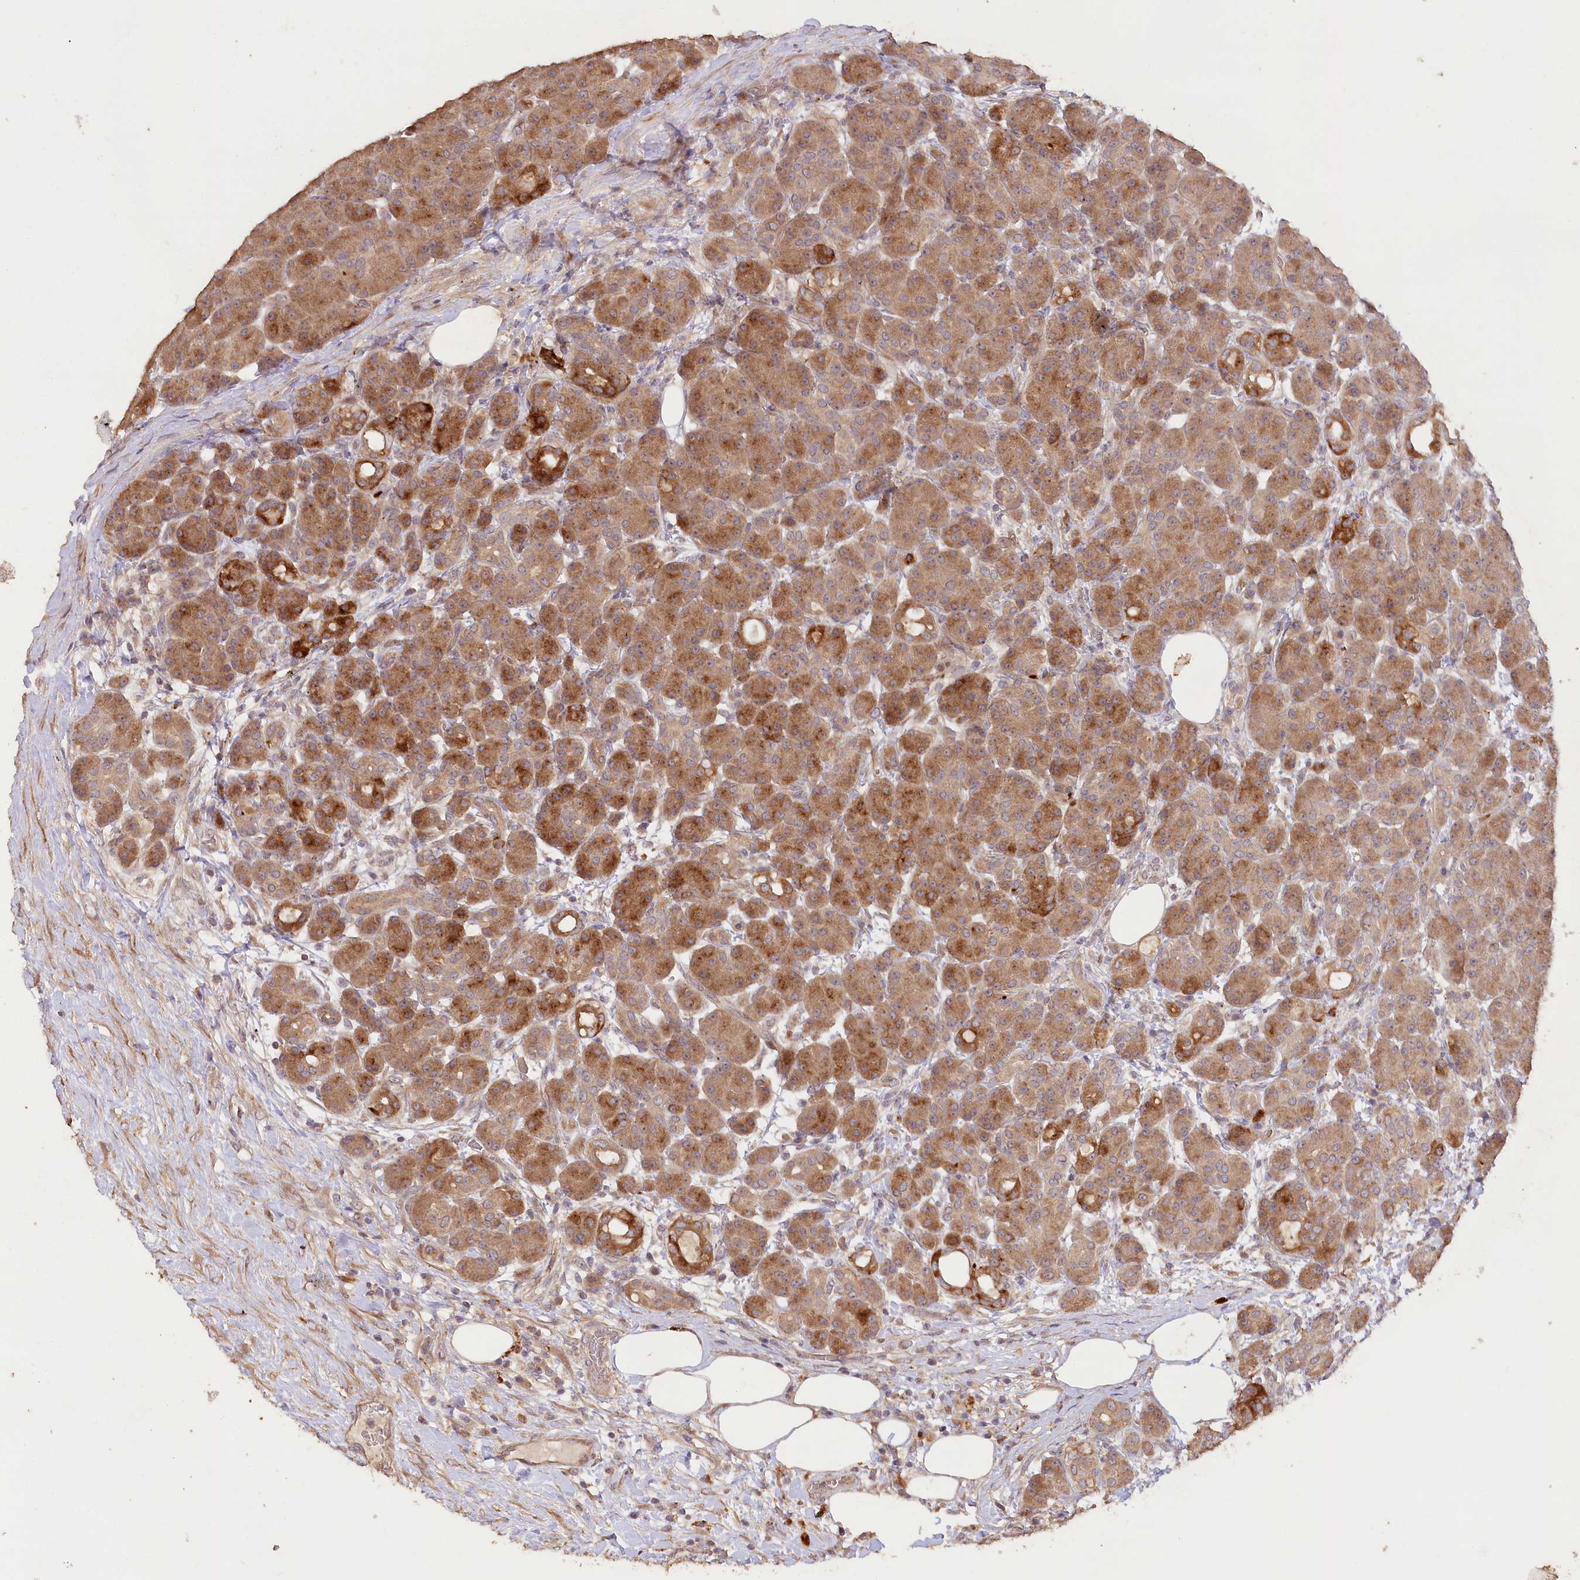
{"staining": {"intensity": "moderate", "quantity": ">75%", "location": "cytoplasmic/membranous"}, "tissue": "pancreas", "cell_type": "Exocrine glandular cells", "image_type": "normal", "snomed": [{"axis": "morphology", "description": "Normal tissue, NOS"}, {"axis": "topography", "description": "Pancreas"}], "caption": "Protein expression analysis of benign pancreas shows moderate cytoplasmic/membranous staining in approximately >75% of exocrine glandular cells. The staining was performed using DAB (3,3'-diaminobenzidine) to visualize the protein expression in brown, while the nuclei were stained in blue with hematoxylin (Magnification: 20x).", "gene": "IRAK1BP1", "patient": {"sex": "male", "age": 63}}